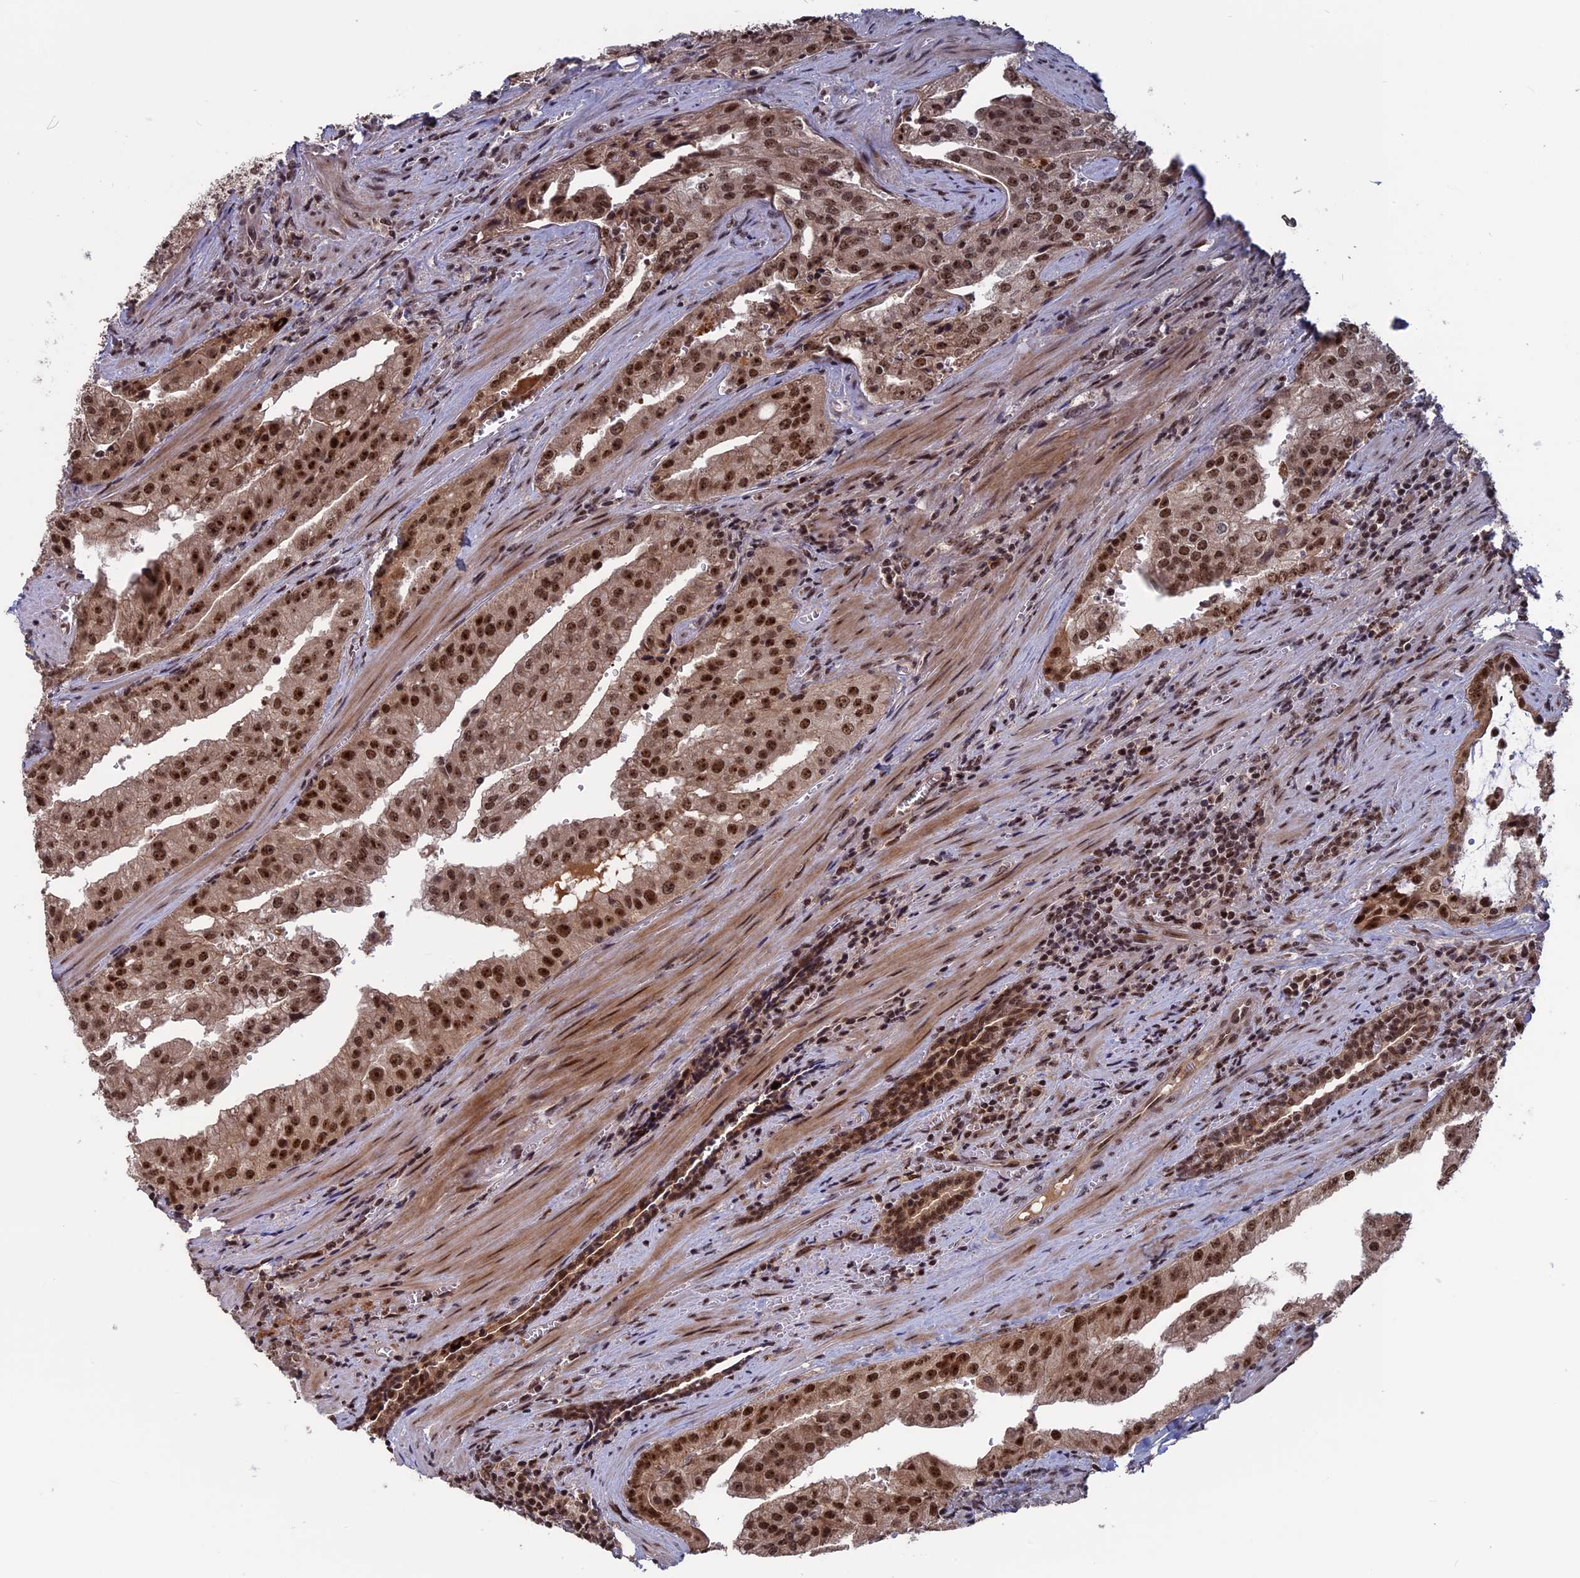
{"staining": {"intensity": "strong", "quantity": "25%-75%", "location": "nuclear"}, "tissue": "prostate cancer", "cell_type": "Tumor cells", "image_type": "cancer", "snomed": [{"axis": "morphology", "description": "Adenocarcinoma, High grade"}, {"axis": "topography", "description": "Prostate"}], "caption": "Immunohistochemistry (IHC) histopathology image of human adenocarcinoma (high-grade) (prostate) stained for a protein (brown), which reveals high levels of strong nuclear positivity in approximately 25%-75% of tumor cells.", "gene": "CACTIN", "patient": {"sex": "male", "age": 68}}